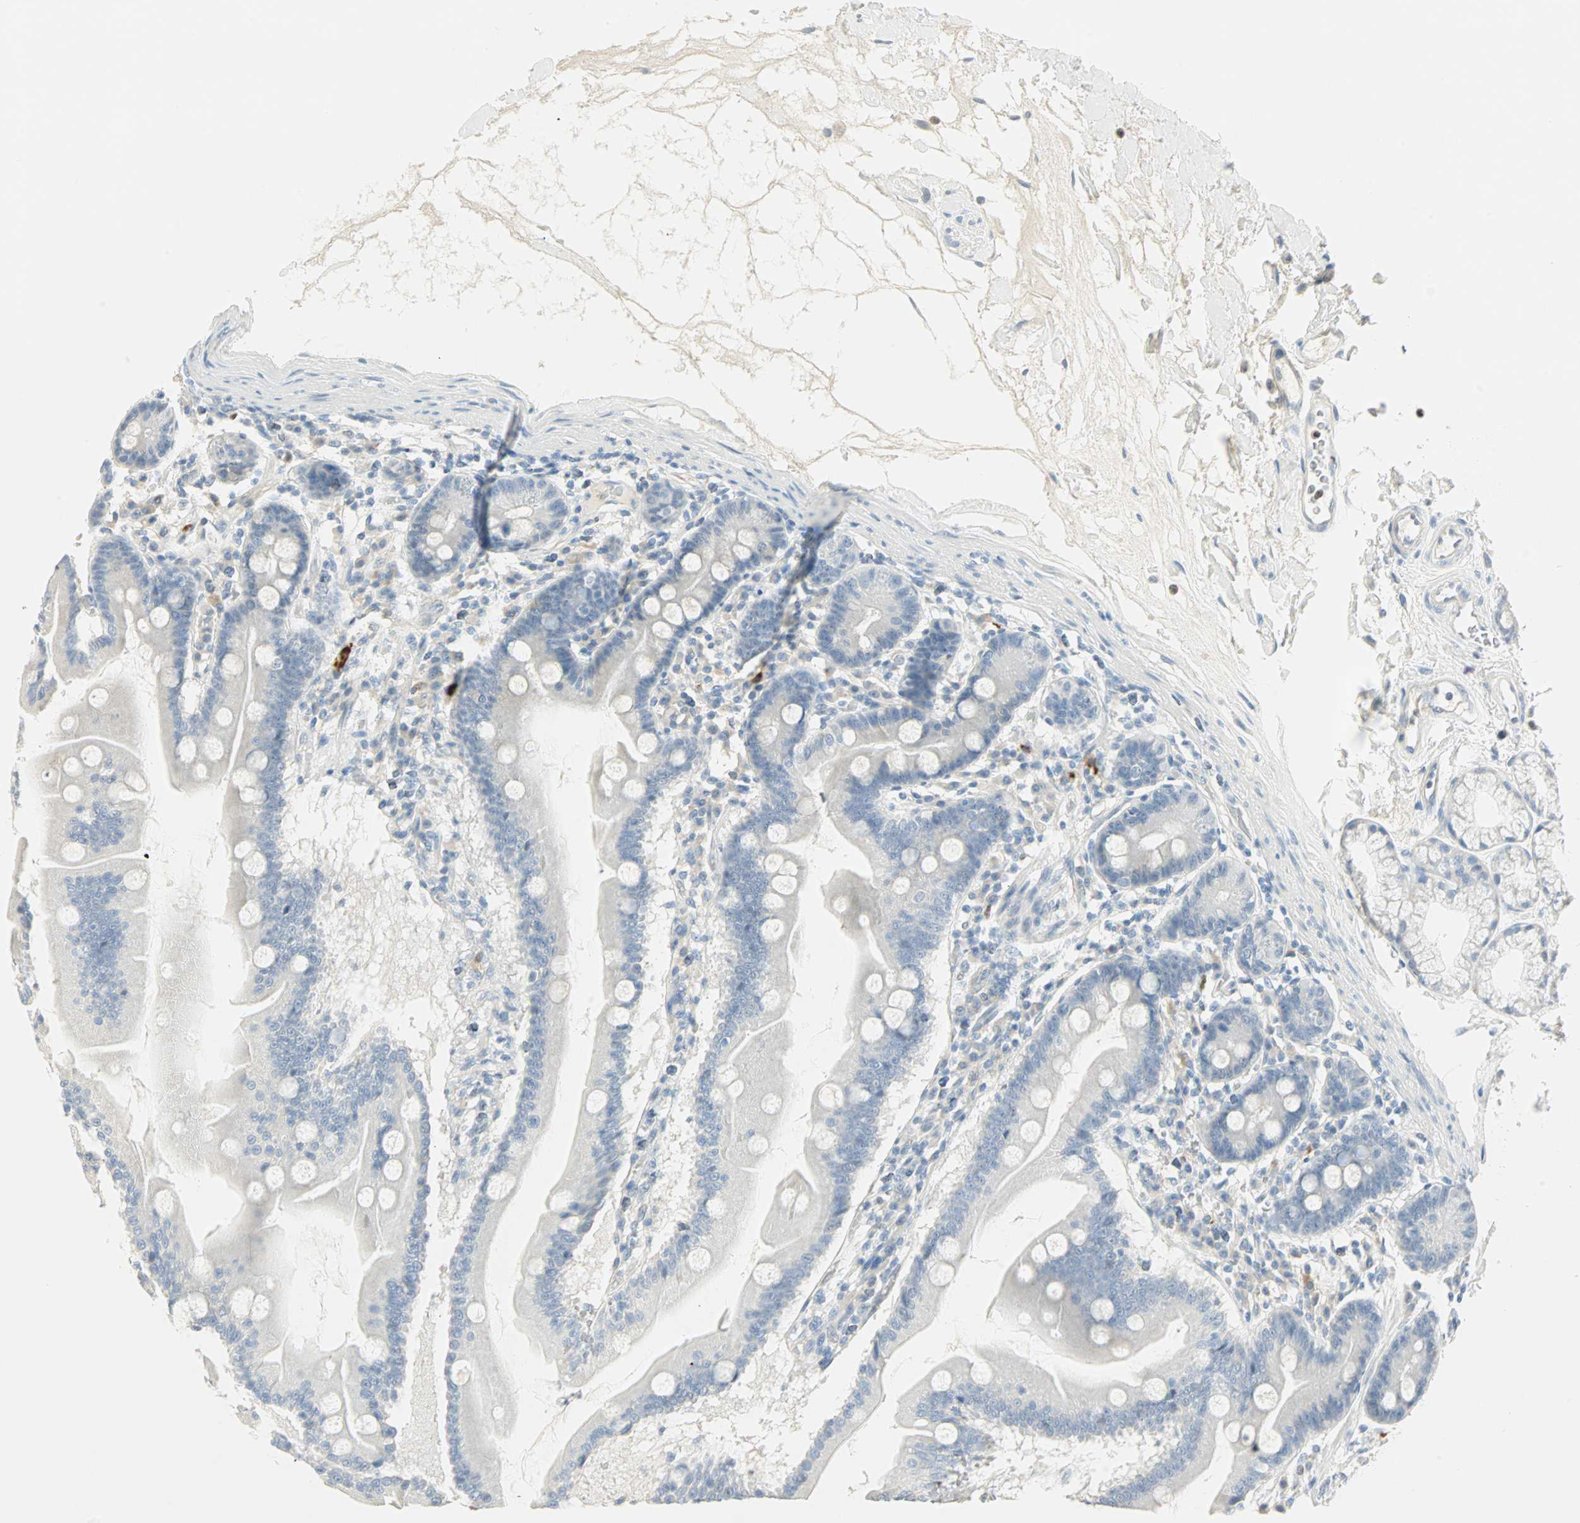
{"staining": {"intensity": "weak", "quantity": "<25%", "location": "cytoplasmic/membranous"}, "tissue": "duodenum", "cell_type": "Glandular cells", "image_type": "normal", "snomed": [{"axis": "morphology", "description": "Normal tissue, NOS"}, {"axis": "topography", "description": "Duodenum"}], "caption": "Protein analysis of normal duodenum demonstrates no significant staining in glandular cells.", "gene": "MLLT10", "patient": {"sex": "female", "age": 64}}